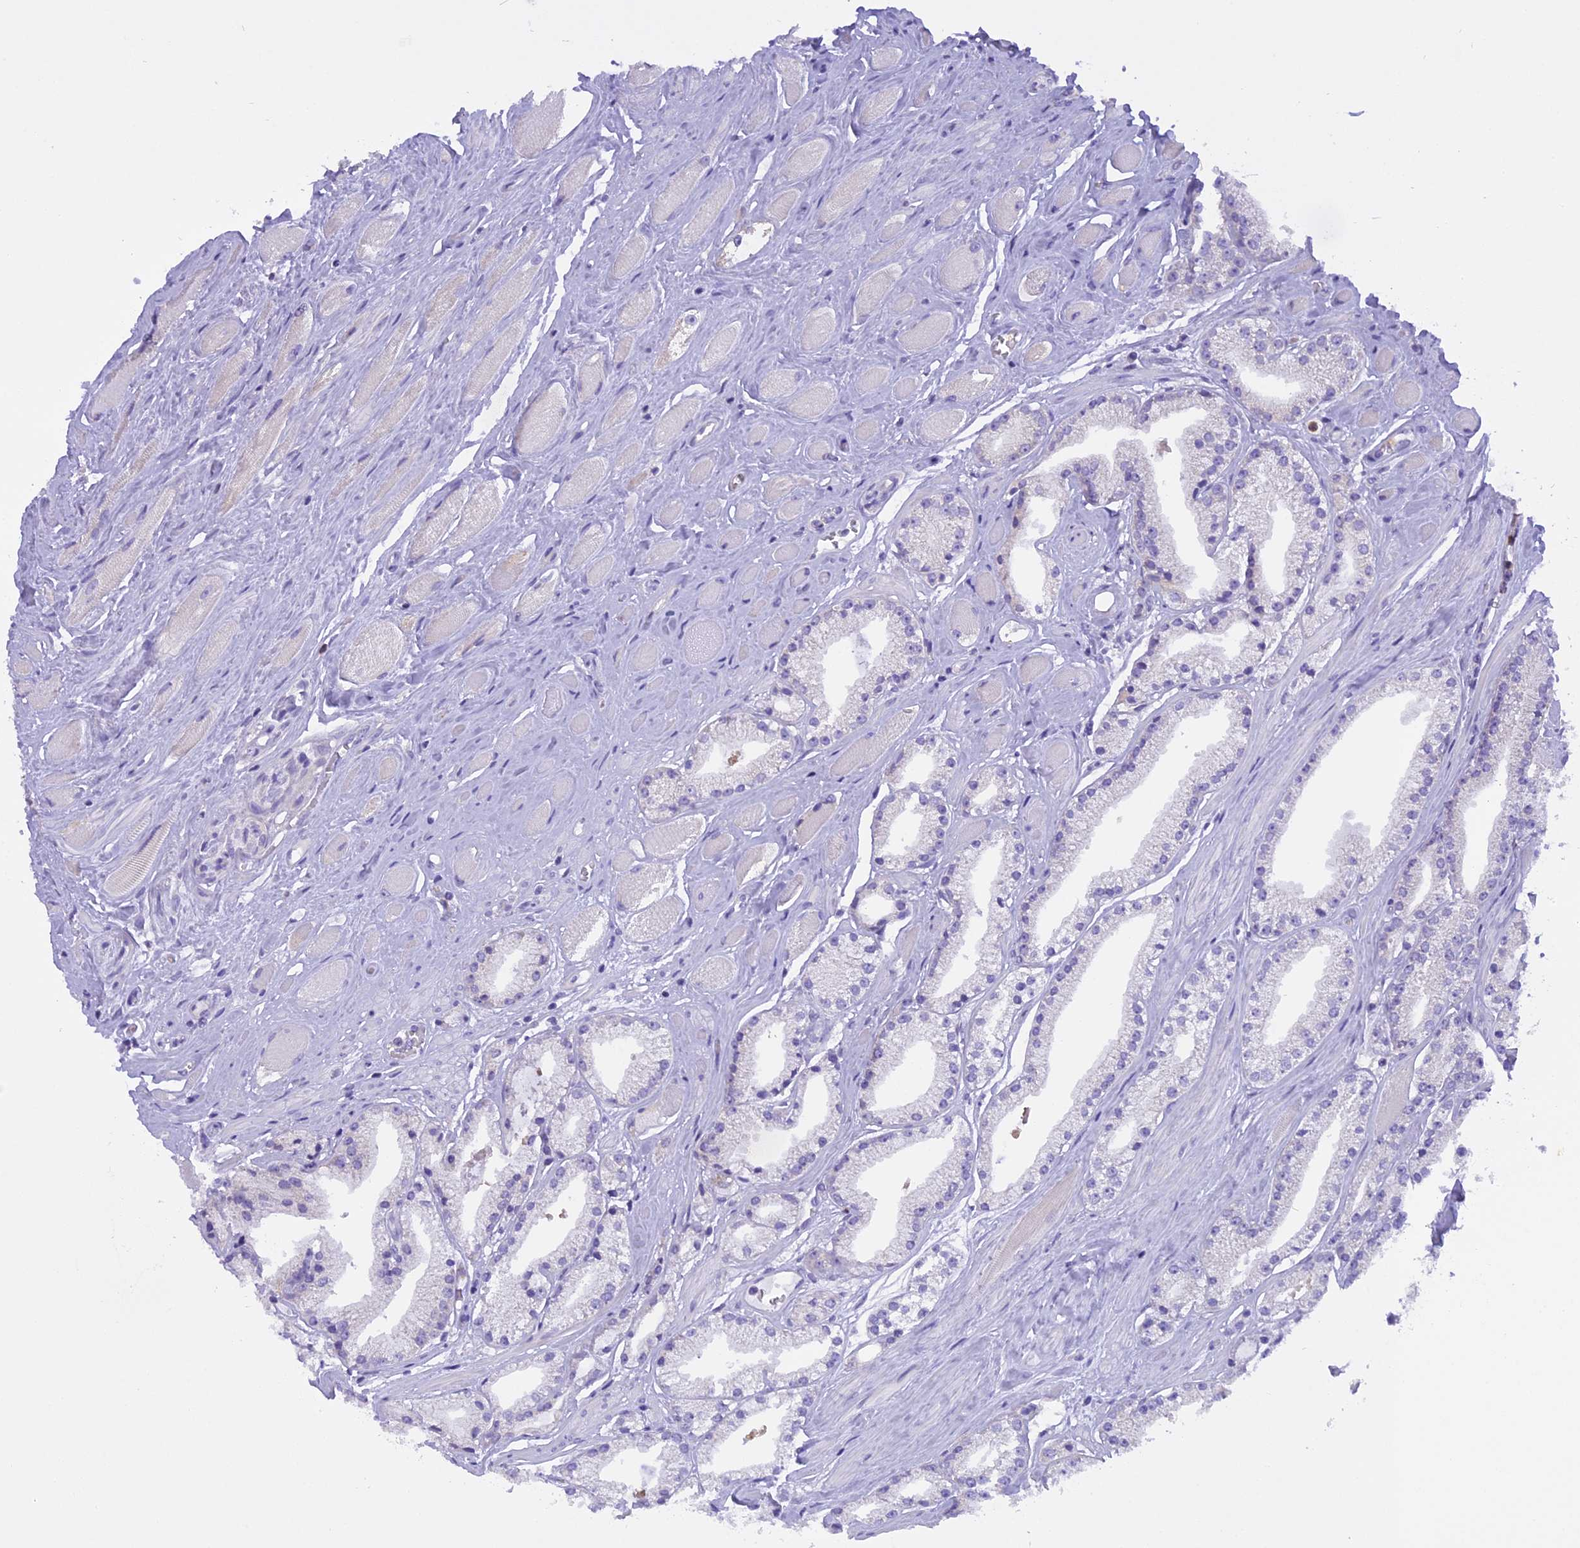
{"staining": {"intensity": "negative", "quantity": "none", "location": "none"}, "tissue": "prostate cancer", "cell_type": "Tumor cells", "image_type": "cancer", "snomed": [{"axis": "morphology", "description": "Adenocarcinoma, High grade"}, {"axis": "topography", "description": "Prostate"}], "caption": "Tumor cells are negative for brown protein staining in prostate cancer (adenocarcinoma (high-grade)).", "gene": "TRIM3", "patient": {"sex": "male", "age": 67}}